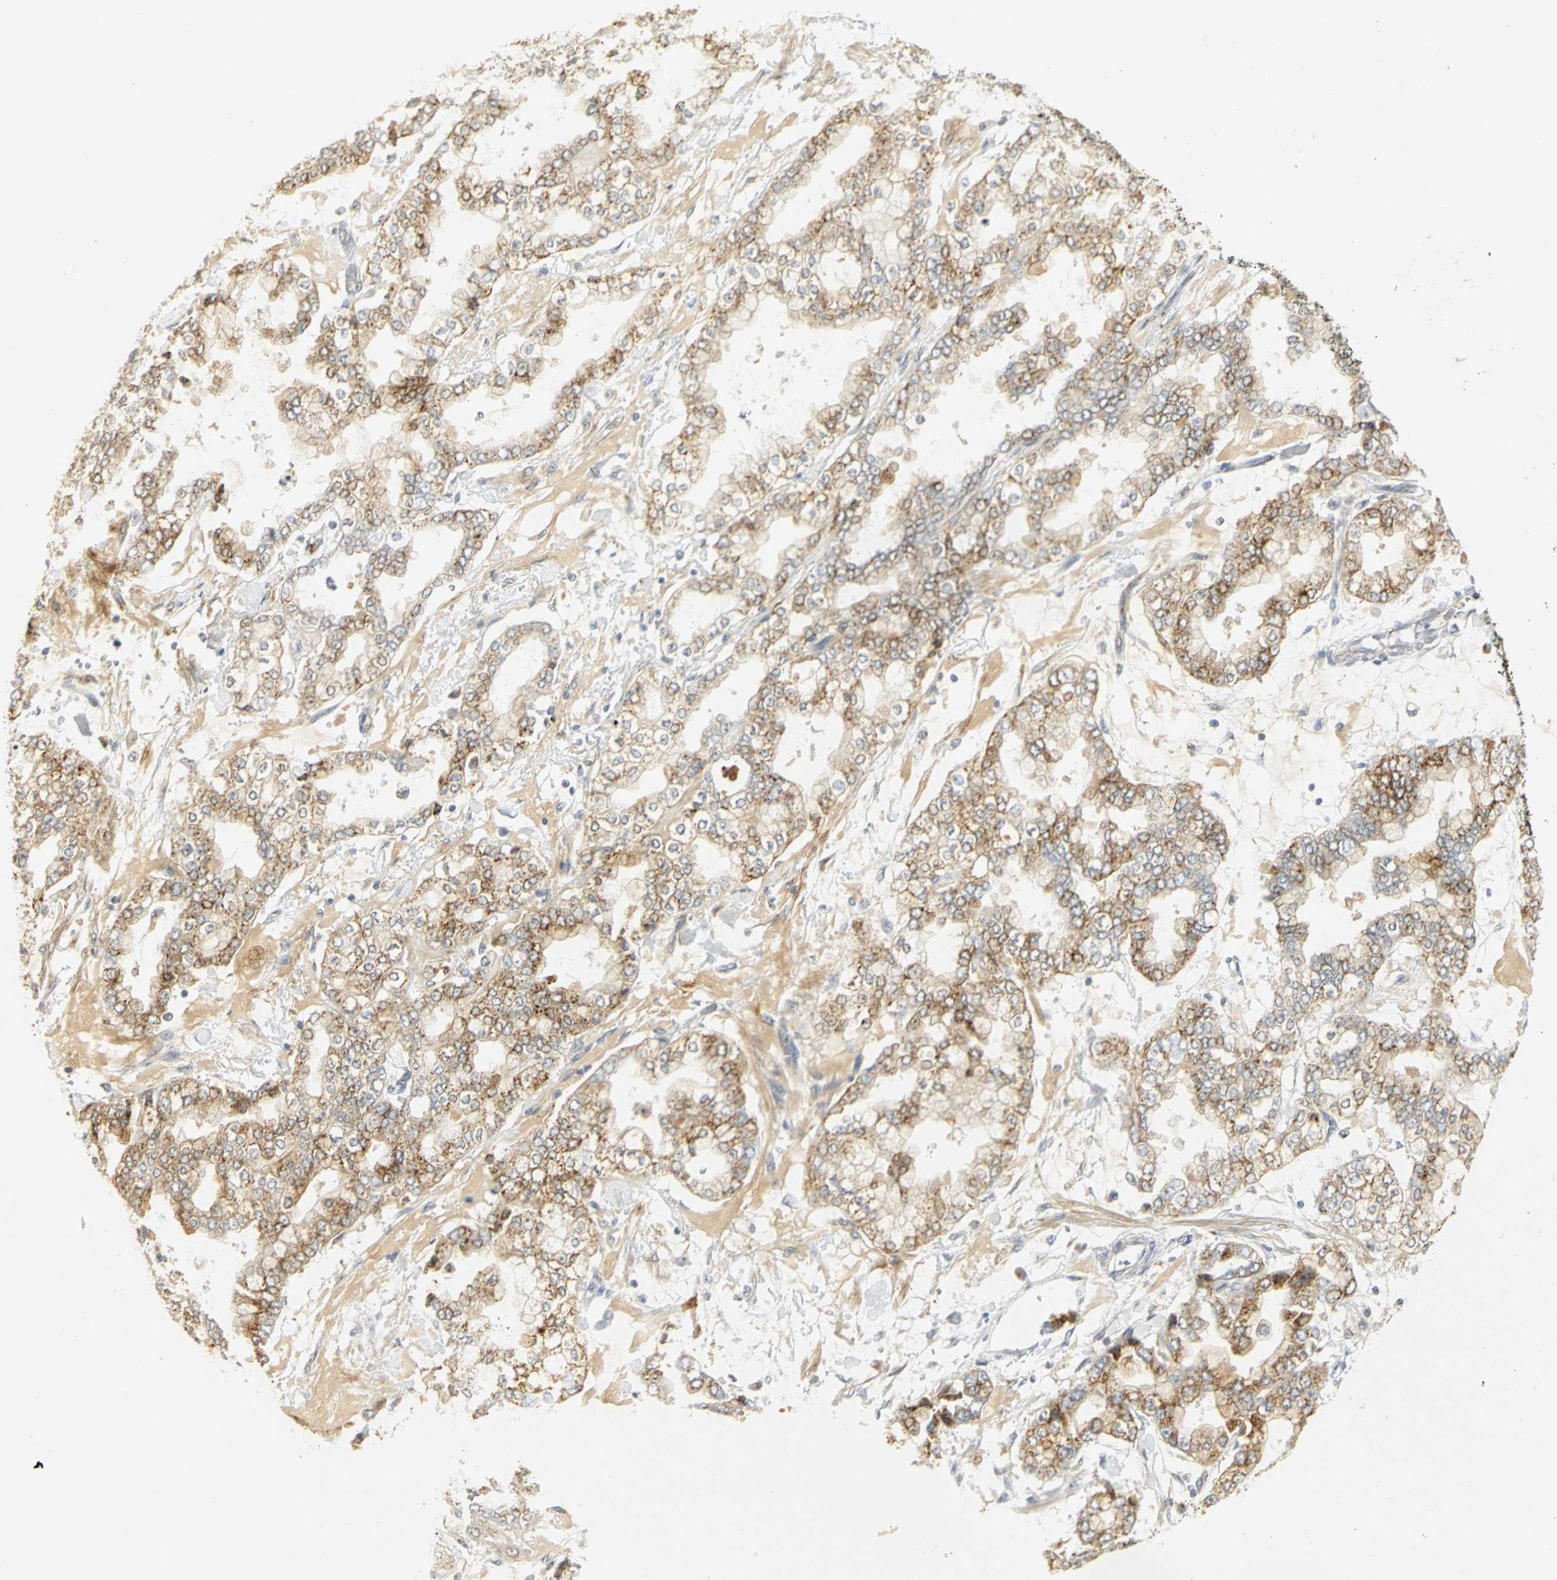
{"staining": {"intensity": "moderate", "quantity": ">75%", "location": "cytoplasmic/membranous"}, "tissue": "stomach cancer", "cell_type": "Tumor cells", "image_type": "cancer", "snomed": [{"axis": "morphology", "description": "Normal tissue, NOS"}, {"axis": "morphology", "description": "Adenocarcinoma, NOS"}, {"axis": "topography", "description": "Stomach, upper"}, {"axis": "topography", "description": "Stomach"}], "caption": "Immunohistochemistry of stomach adenocarcinoma shows medium levels of moderate cytoplasmic/membranous expression in about >75% of tumor cells.", "gene": "TM9SF2", "patient": {"sex": "male", "age": 76}}